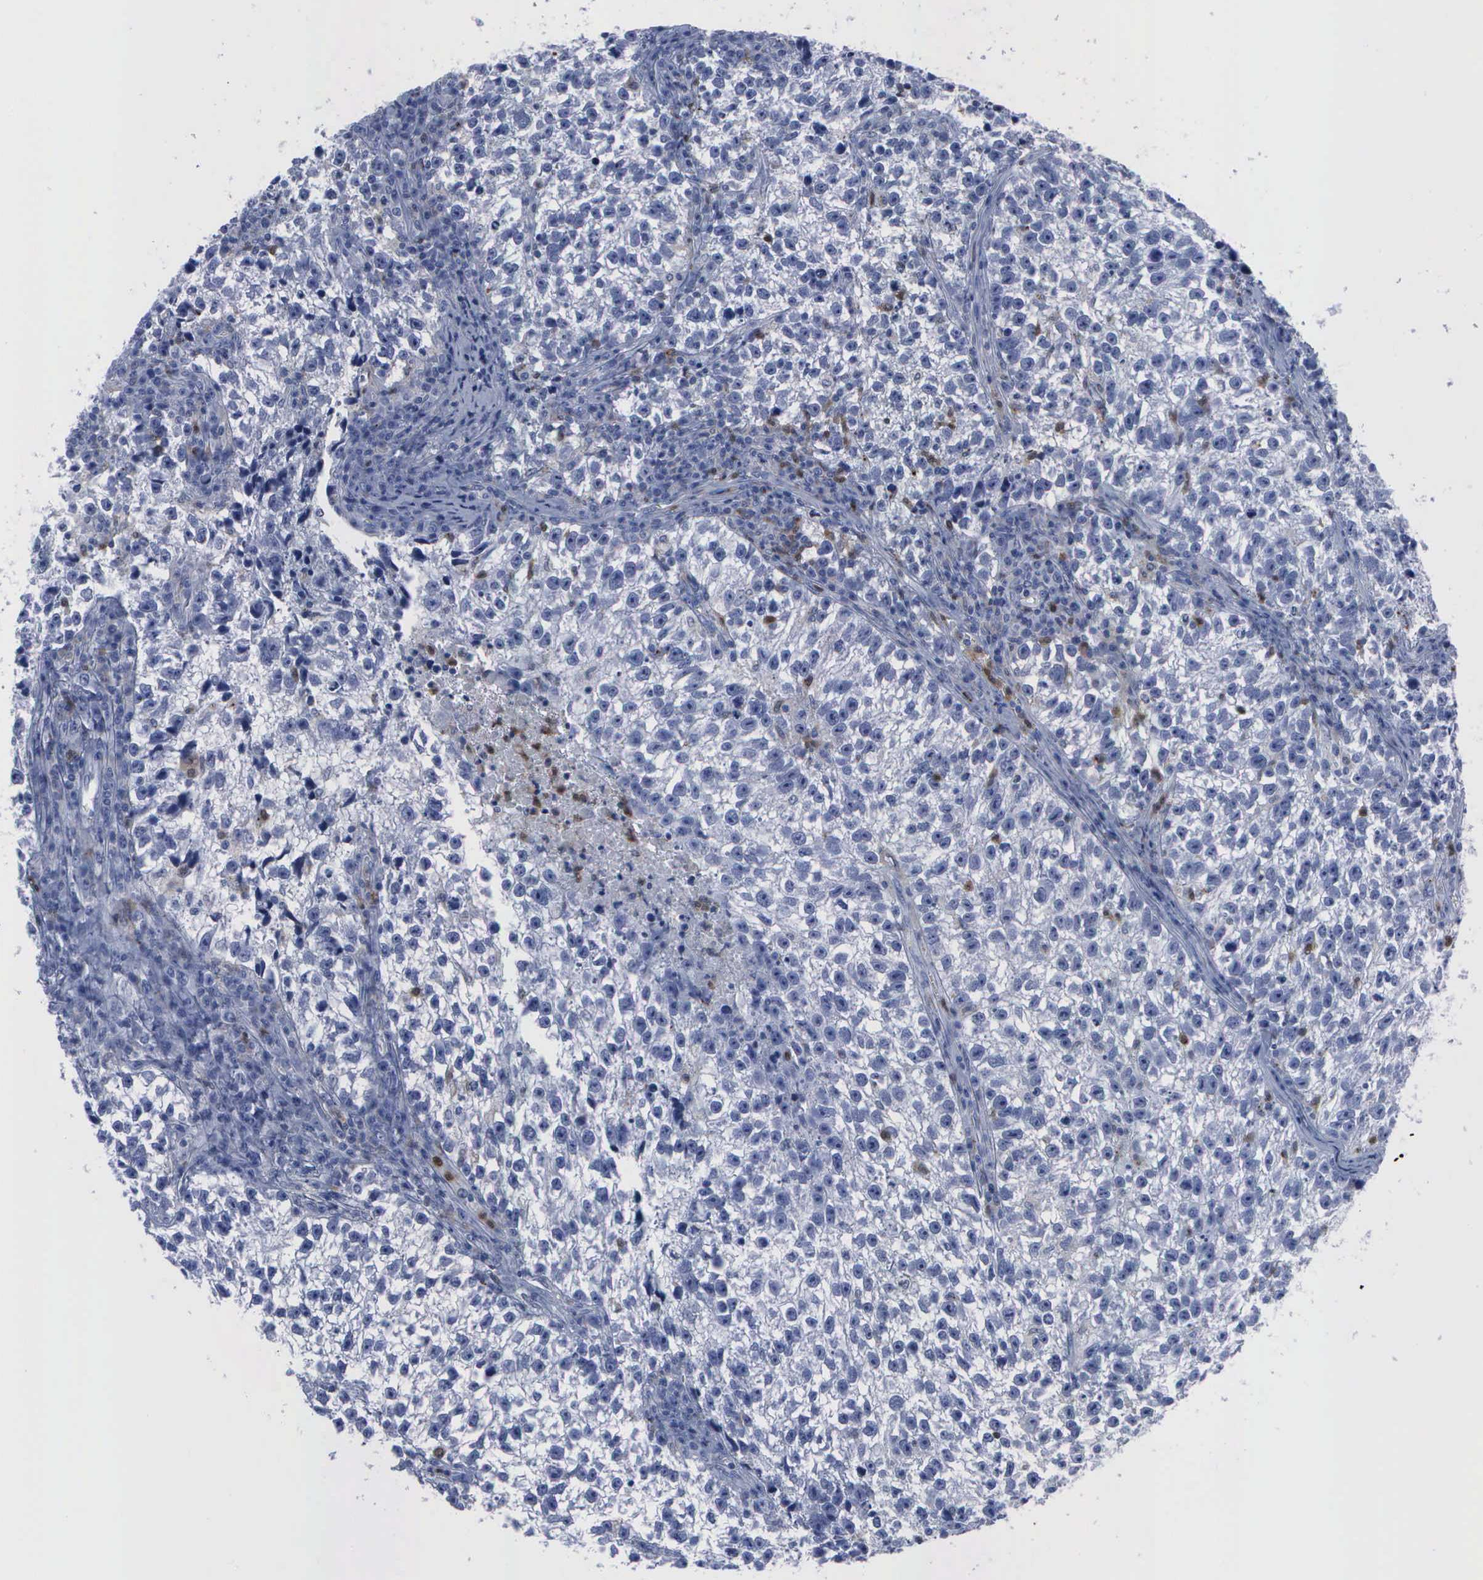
{"staining": {"intensity": "negative", "quantity": "none", "location": "none"}, "tissue": "testis cancer", "cell_type": "Tumor cells", "image_type": "cancer", "snomed": [{"axis": "morphology", "description": "Seminoma, NOS"}, {"axis": "topography", "description": "Testis"}], "caption": "Testis cancer was stained to show a protein in brown. There is no significant expression in tumor cells. (Stains: DAB (3,3'-diaminobenzidine) immunohistochemistry with hematoxylin counter stain, Microscopy: brightfield microscopy at high magnification).", "gene": "CSTA", "patient": {"sex": "male", "age": 38}}